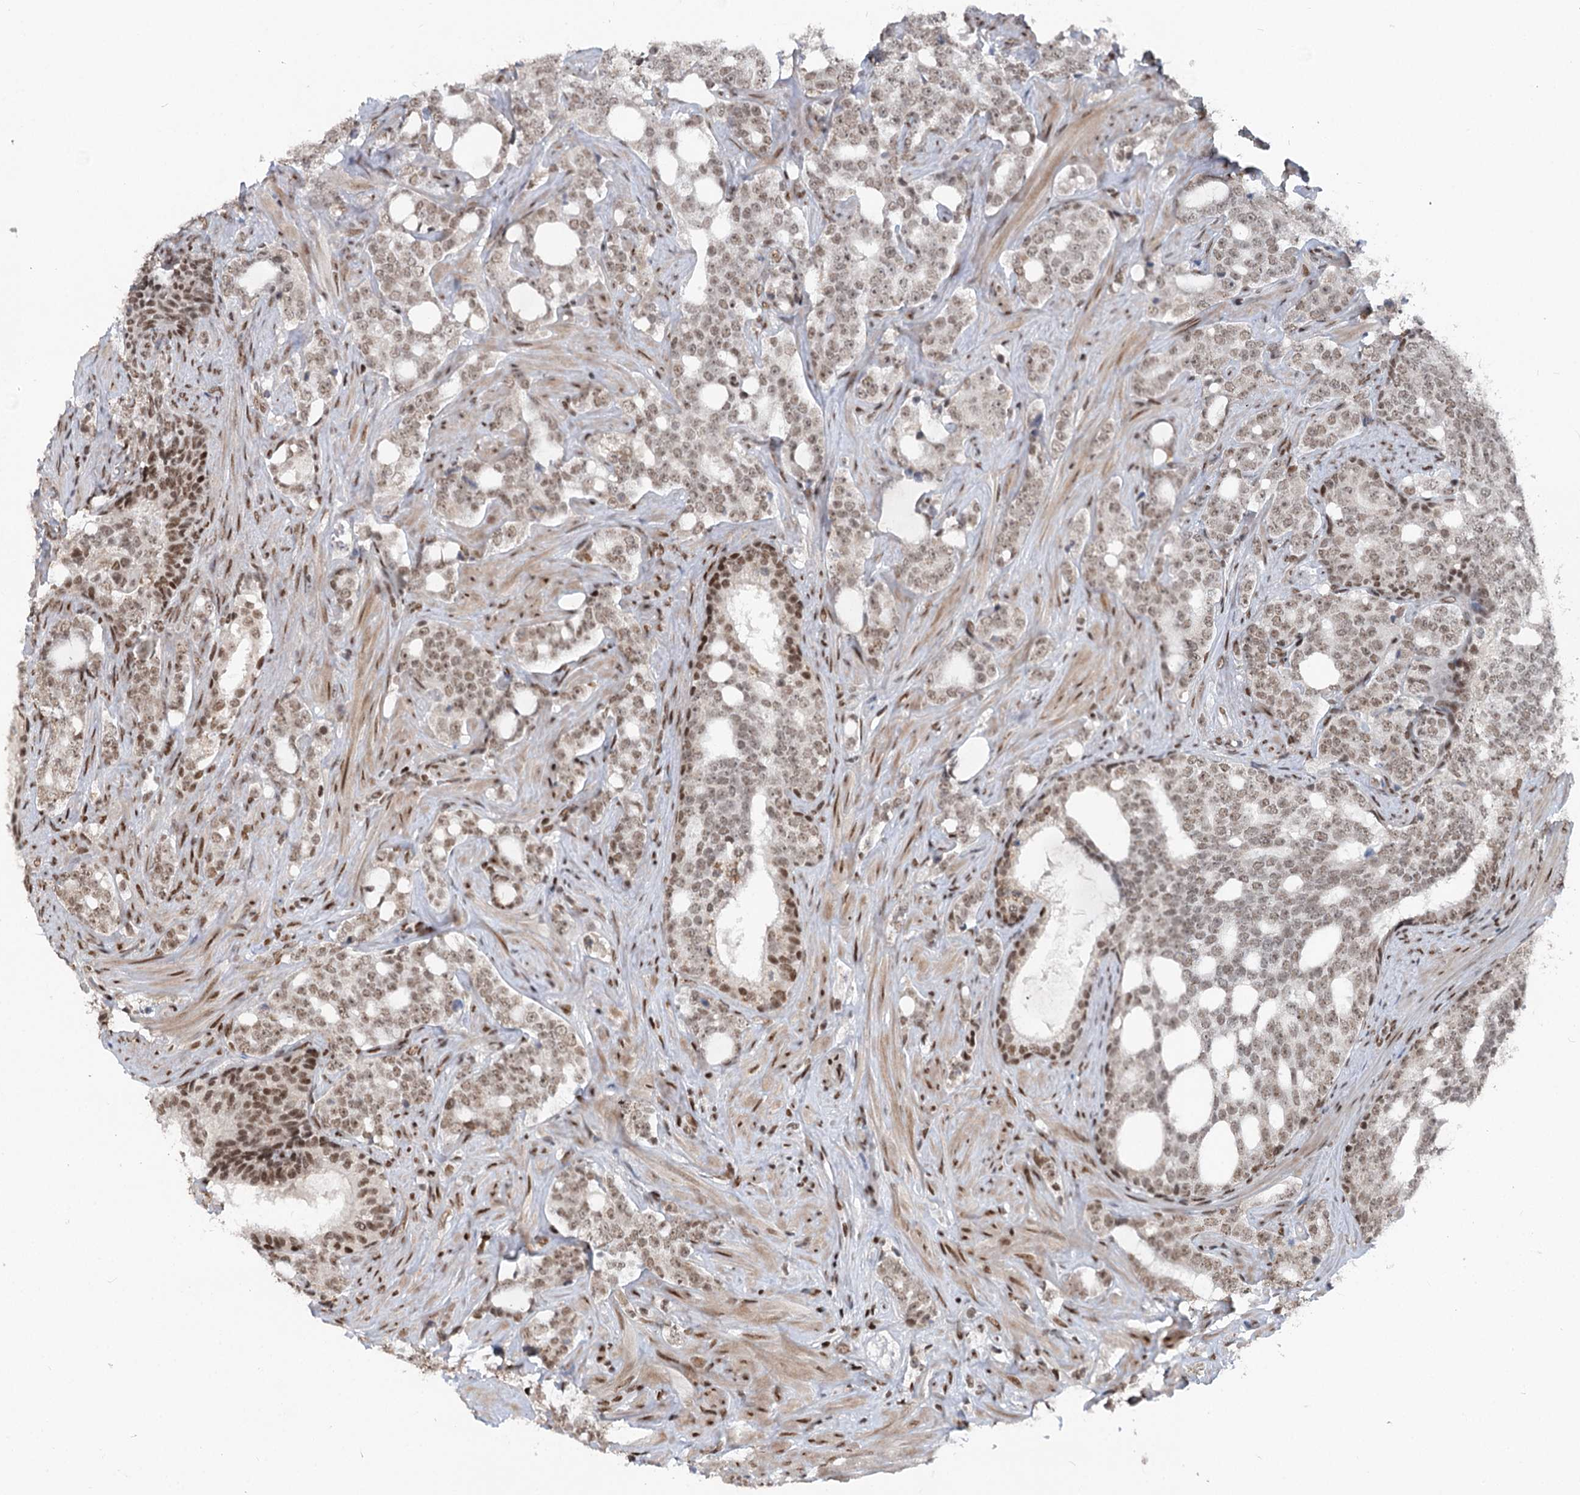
{"staining": {"intensity": "weak", "quantity": ">75%", "location": "nuclear"}, "tissue": "prostate cancer", "cell_type": "Tumor cells", "image_type": "cancer", "snomed": [{"axis": "morphology", "description": "Adenocarcinoma, High grade"}, {"axis": "topography", "description": "Prostate"}], "caption": "Human prostate cancer stained for a protein (brown) shows weak nuclear positive expression in approximately >75% of tumor cells.", "gene": "CGGBP1", "patient": {"sex": "male", "age": 64}}